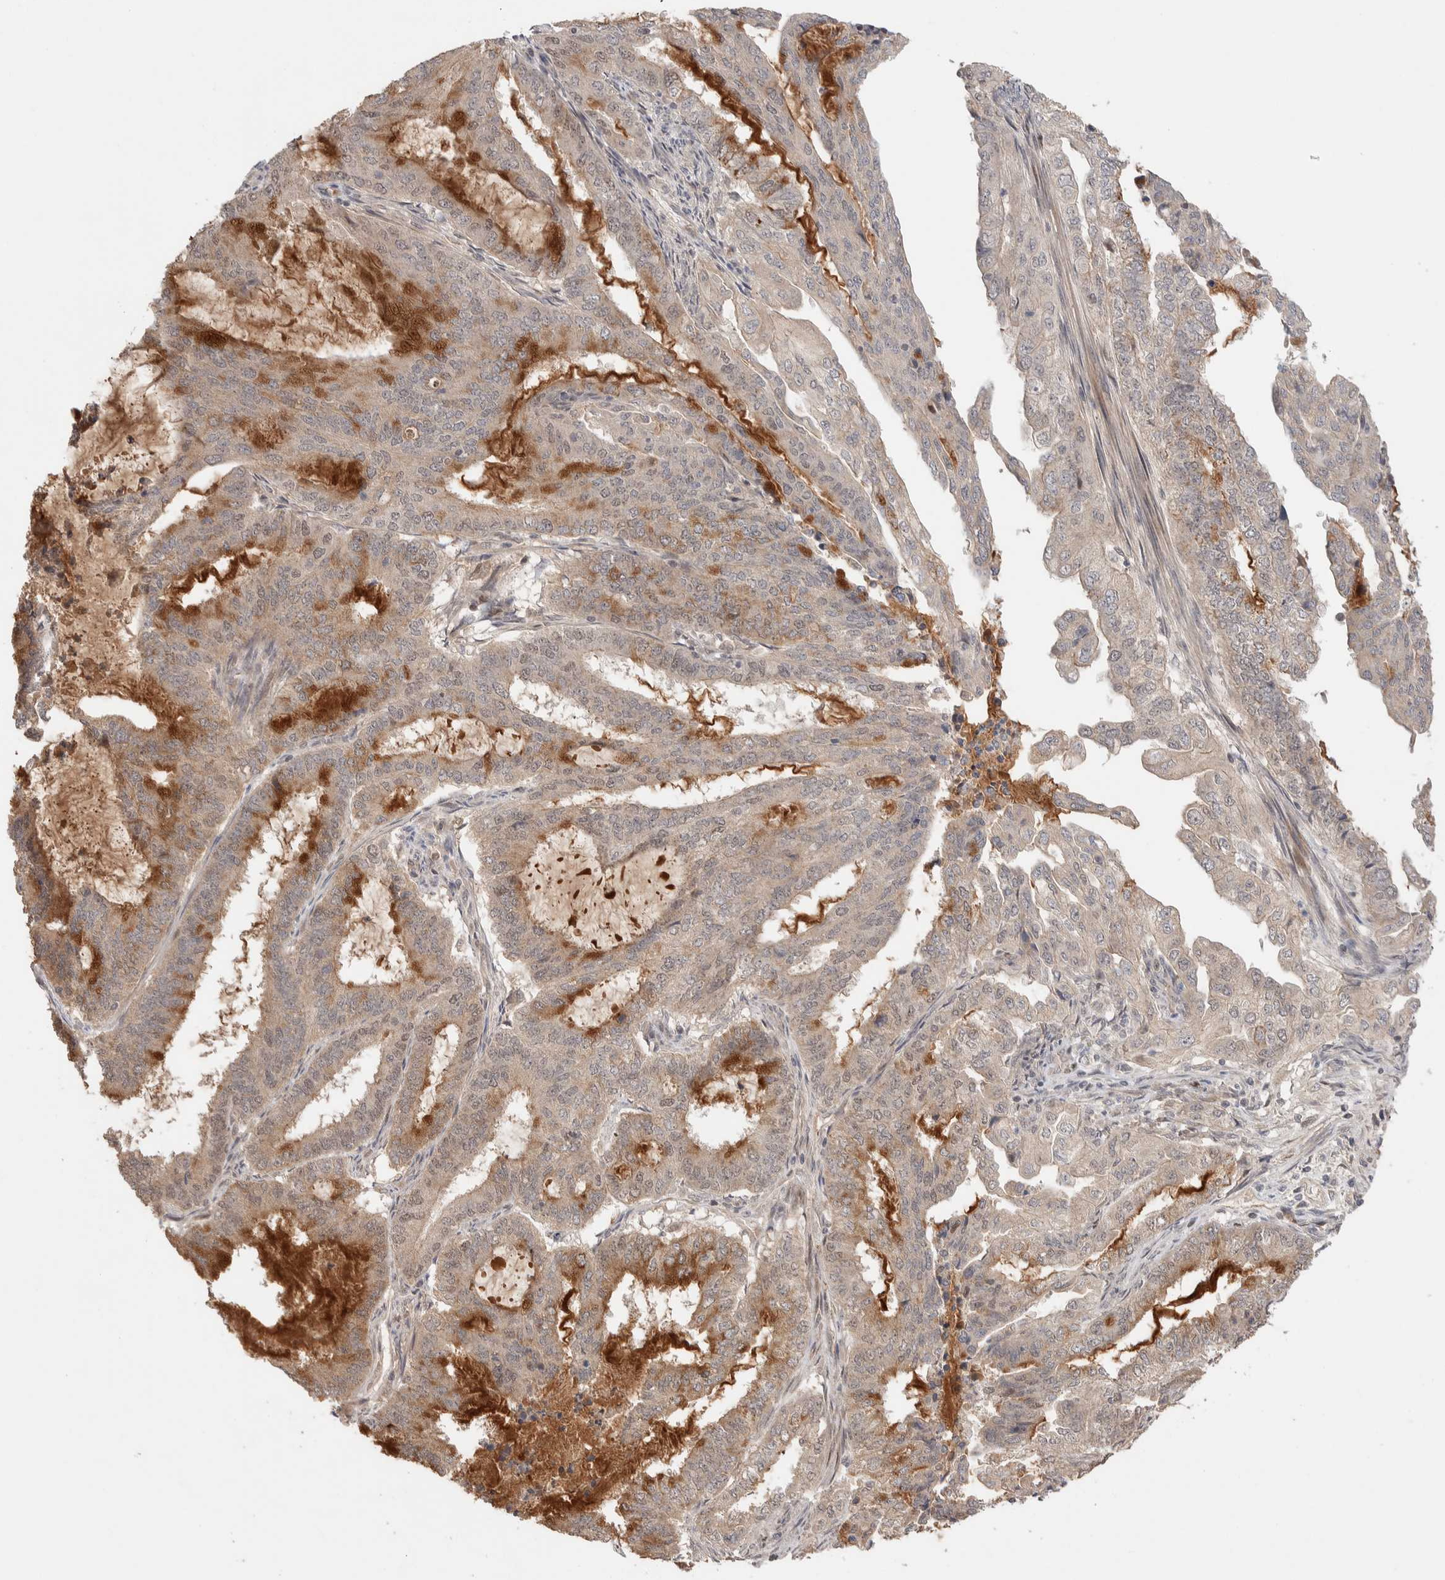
{"staining": {"intensity": "weak", "quantity": "25%-75%", "location": "cytoplasmic/membranous"}, "tissue": "endometrial cancer", "cell_type": "Tumor cells", "image_type": "cancer", "snomed": [{"axis": "morphology", "description": "Adenocarcinoma, NOS"}, {"axis": "topography", "description": "Endometrium"}], "caption": "Weak cytoplasmic/membranous protein expression is seen in approximately 25%-75% of tumor cells in endometrial cancer.", "gene": "PRDM15", "patient": {"sex": "female", "age": 51}}